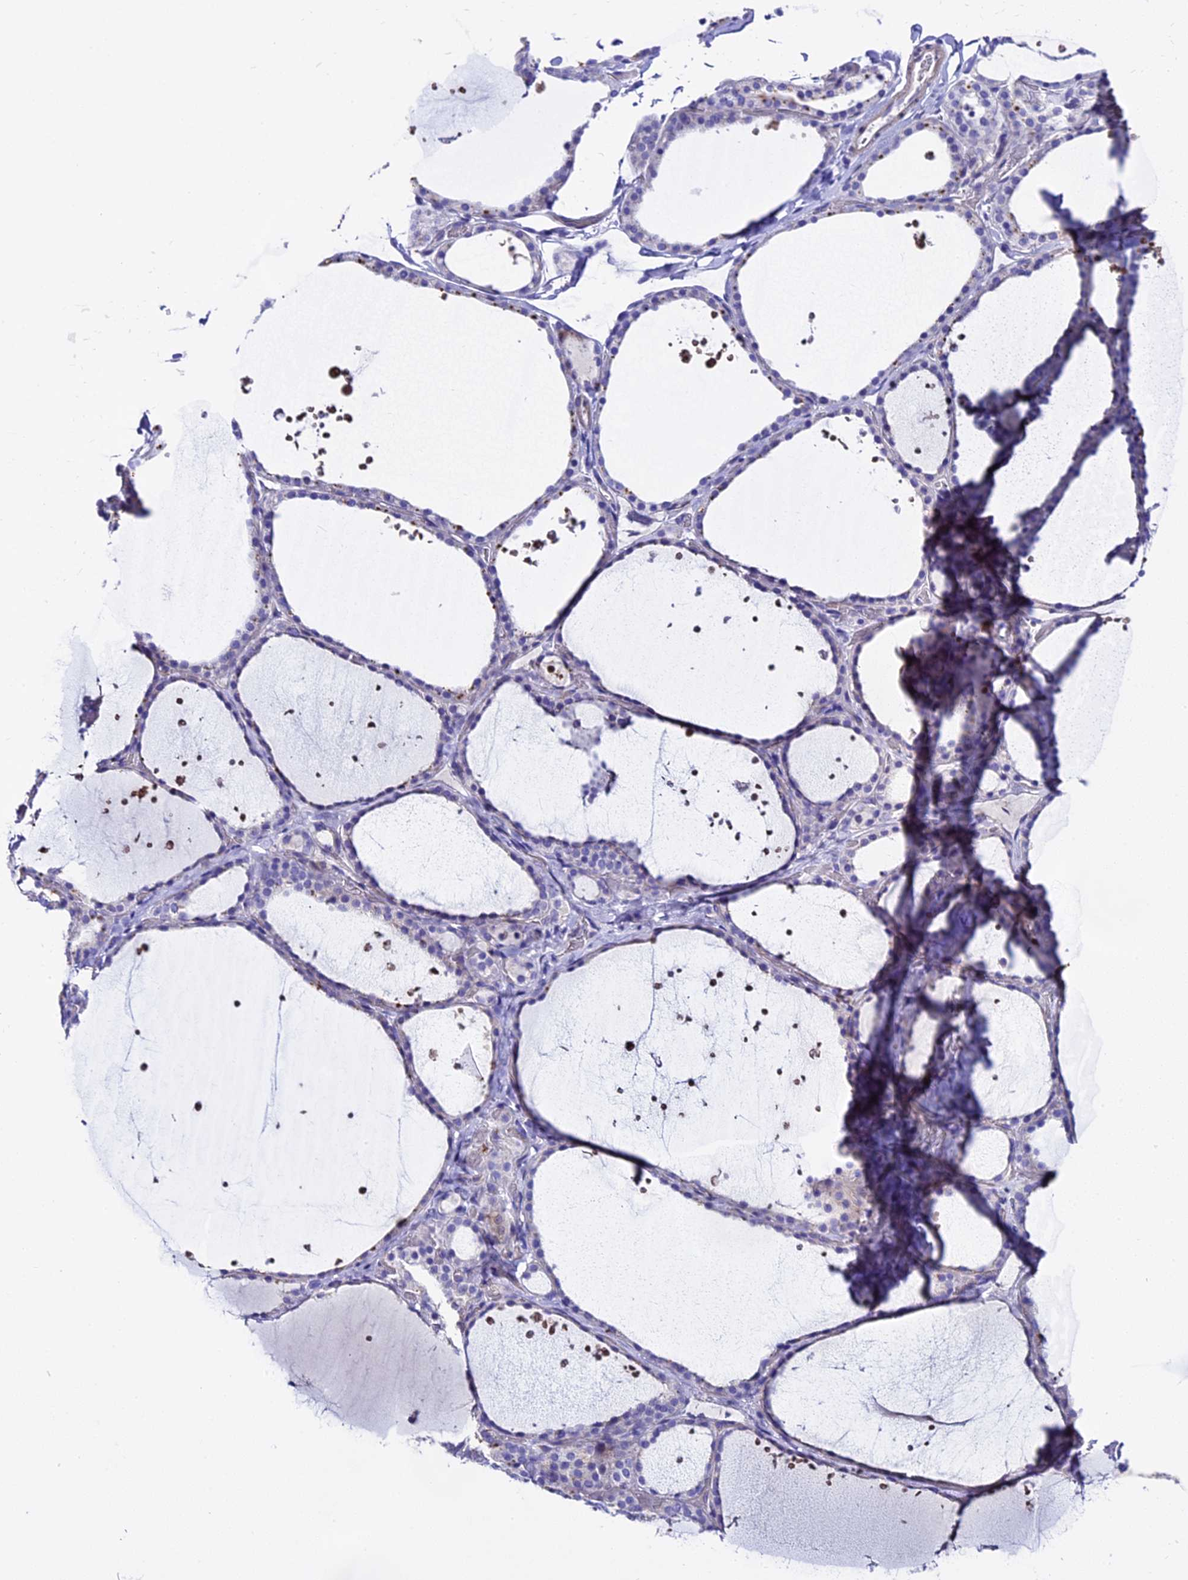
{"staining": {"intensity": "negative", "quantity": "none", "location": "none"}, "tissue": "thyroid gland", "cell_type": "Glandular cells", "image_type": "normal", "snomed": [{"axis": "morphology", "description": "Normal tissue, NOS"}, {"axis": "topography", "description": "Thyroid gland"}], "caption": "Glandular cells are negative for protein expression in normal human thyroid gland. The staining was performed using DAB (3,3'-diaminobenzidine) to visualize the protein expression in brown, while the nuclei were stained in blue with hematoxylin (Magnification: 20x).", "gene": "NOD2", "patient": {"sex": "female", "age": 44}}